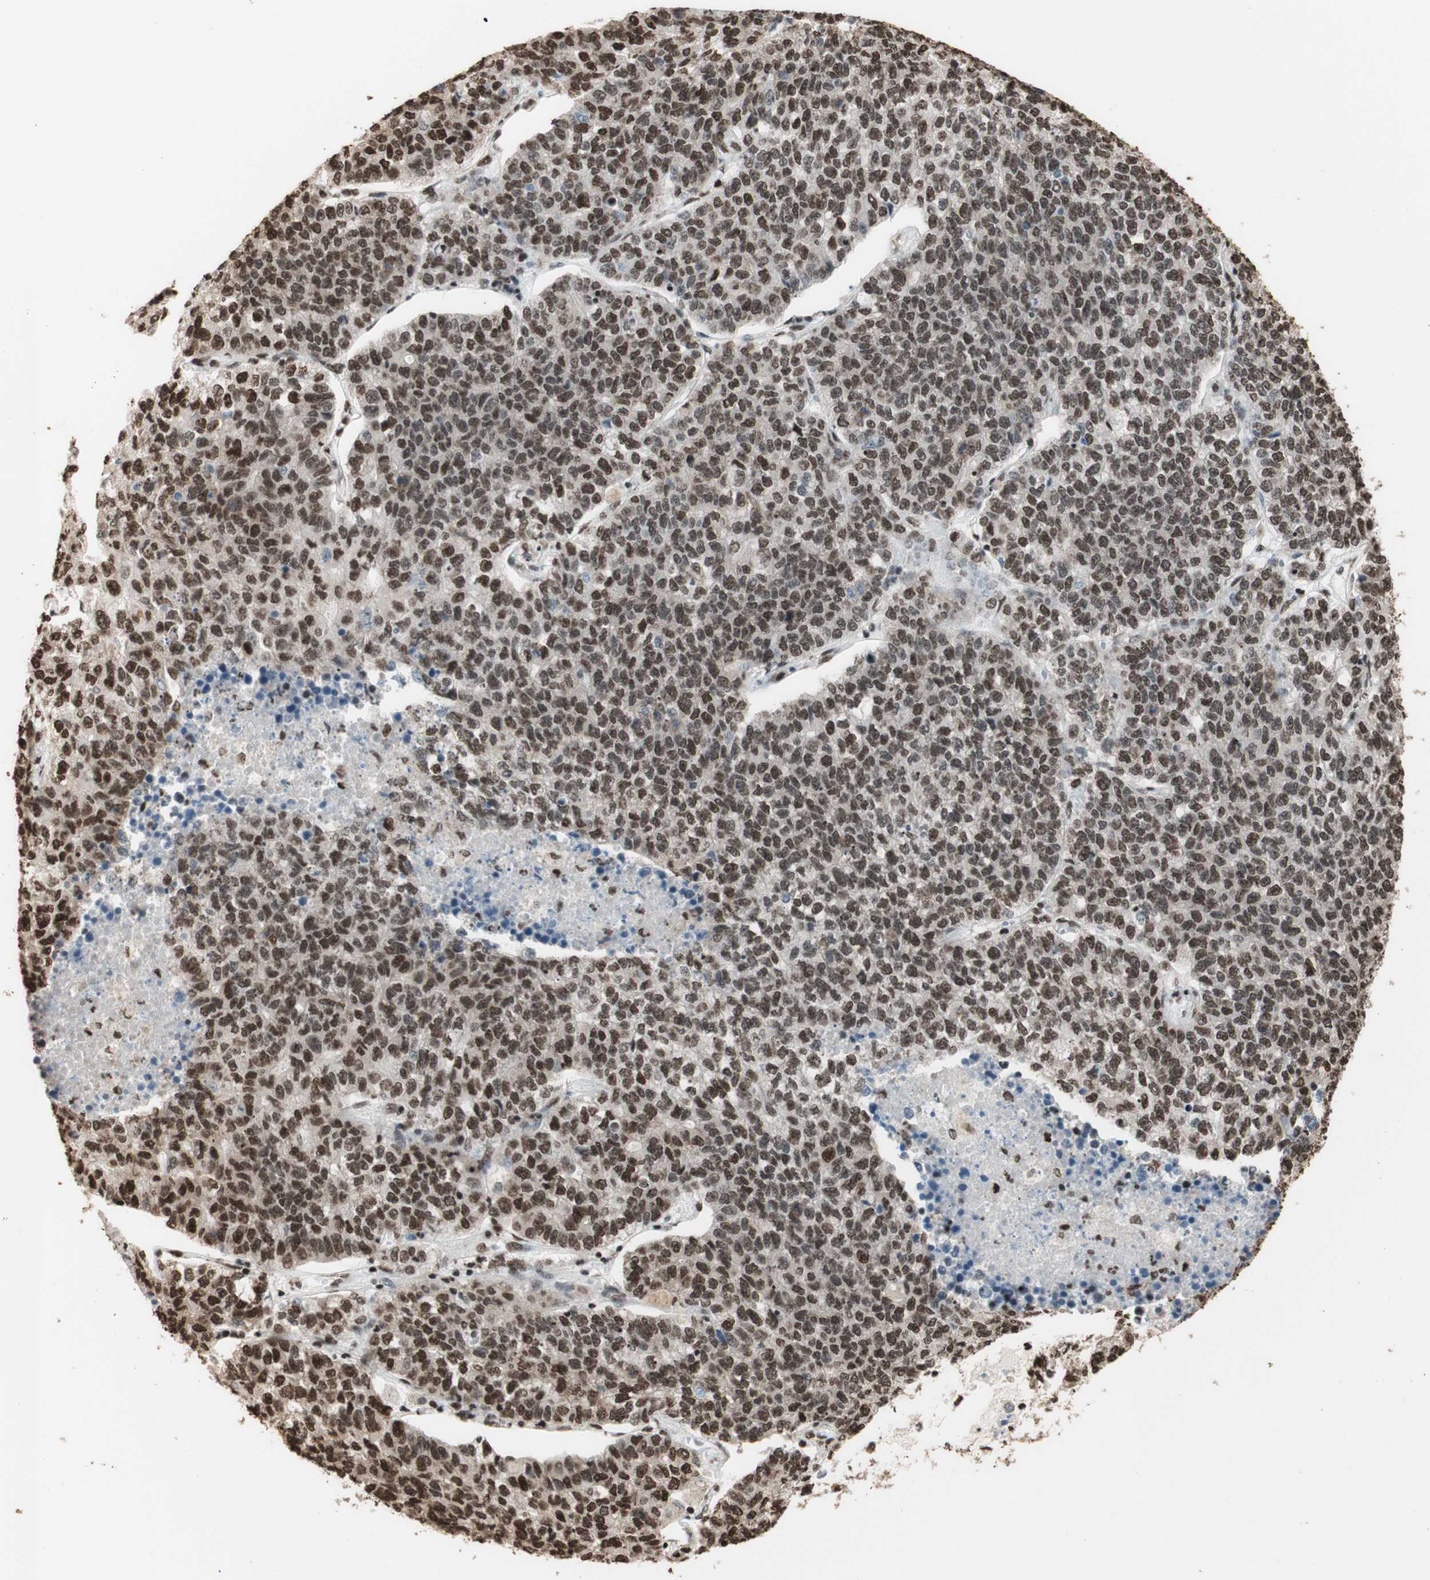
{"staining": {"intensity": "moderate", "quantity": ">75%", "location": "nuclear"}, "tissue": "lung cancer", "cell_type": "Tumor cells", "image_type": "cancer", "snomed": [{"axis": "morphology", "description": "Adenocarcinoma, NOS"}, {"axis": "topography", "description": "Lung"}], "caption": "Immunohistochemical staining of human adenocarcinoma (lung) displays moderate nuclear protein staining in approximately >75% of tumor cells.", "gene": "HNRNPA2B1", "patient": {"sex": "male", "age": 49}}